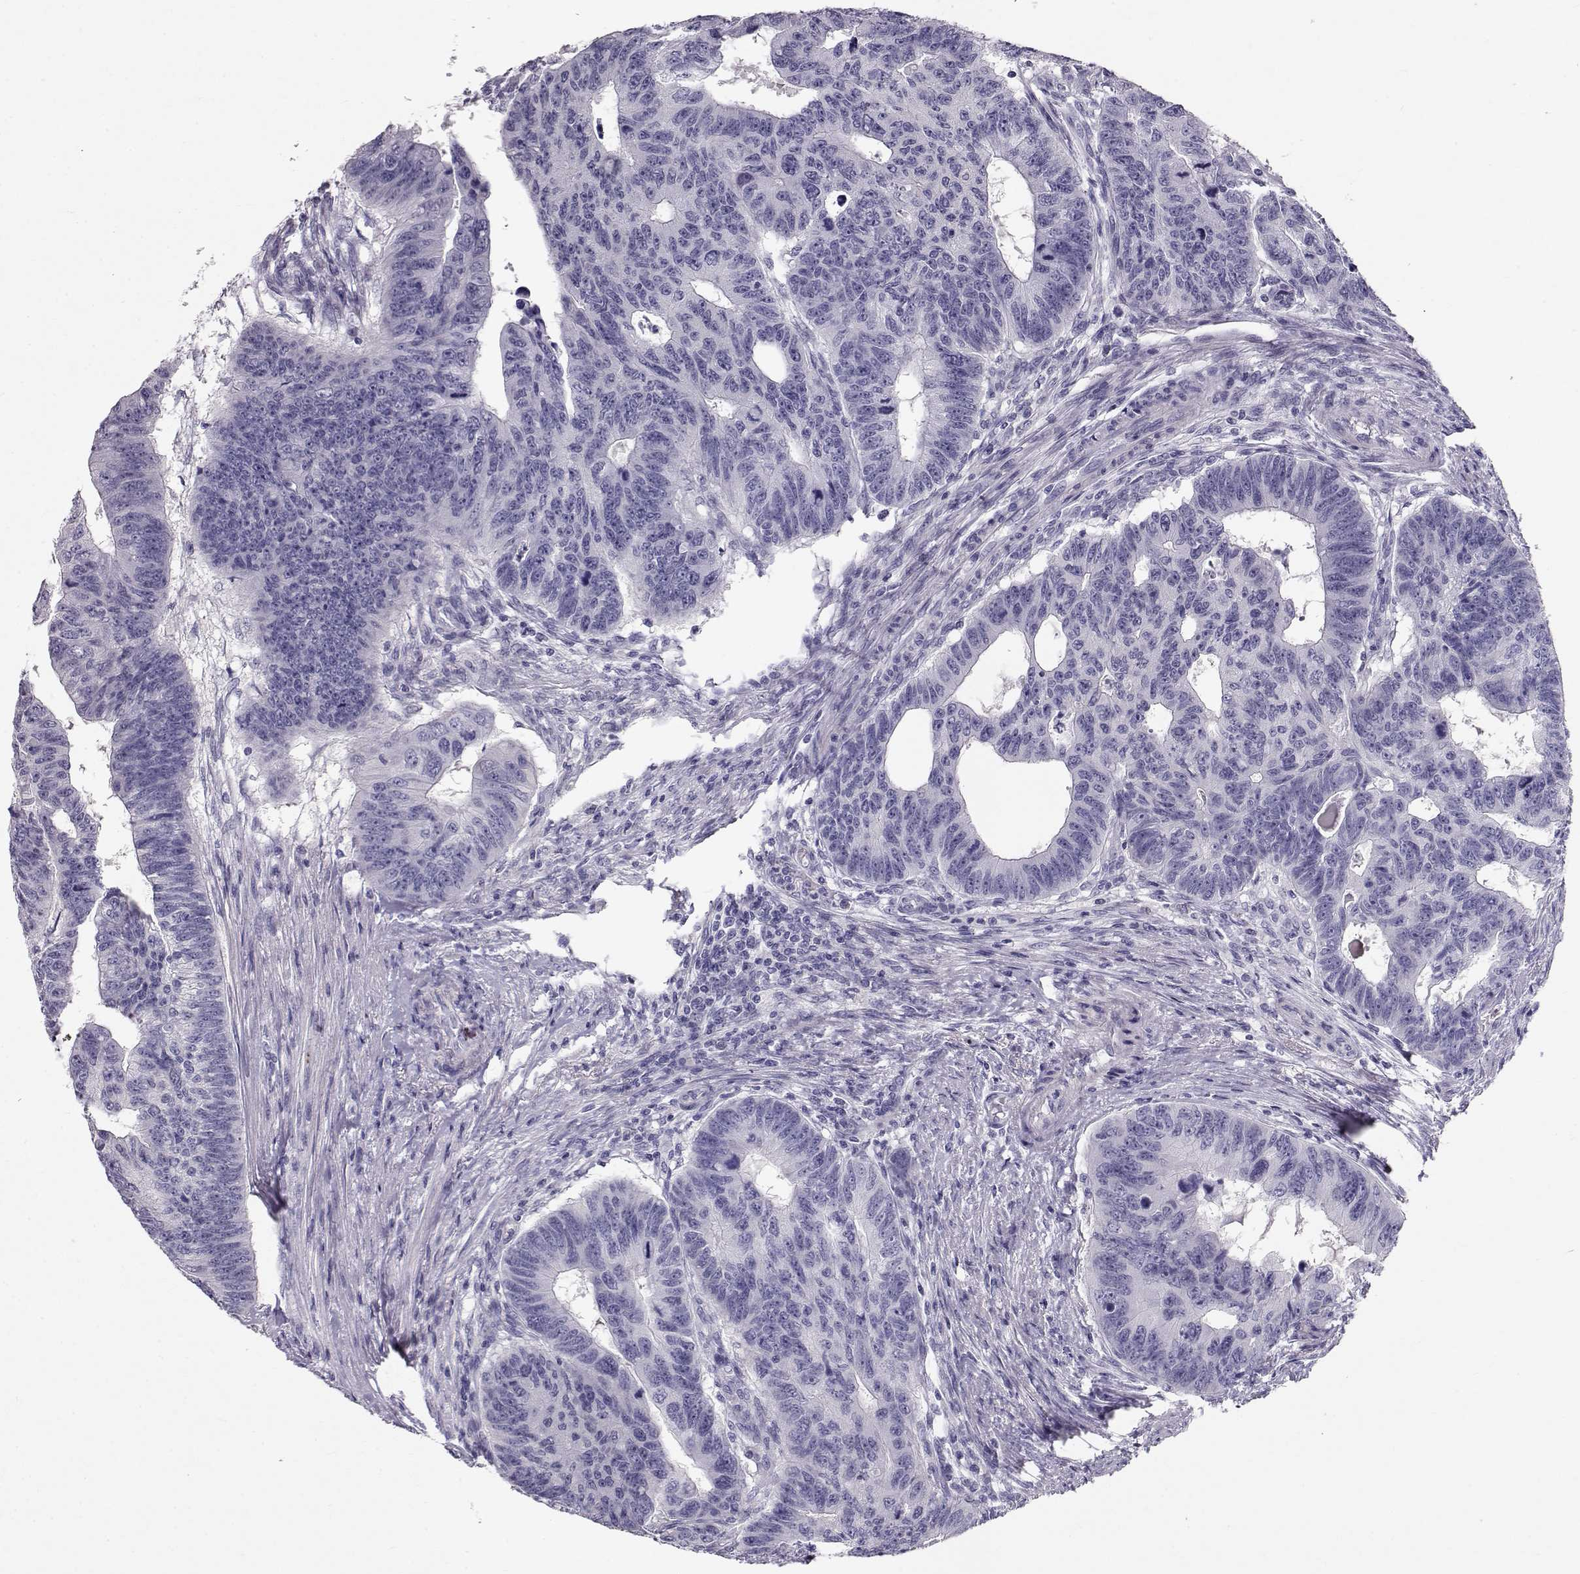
{"staining": {"intensity": "negative", "quantity": "none", "location": "none"}, "tissue": "colorectal cancer", "cell_type": "Tumor cells", "image_type": "cancer", "snomed": [{"axis": "morphology", "description": "Adenocarcinoma, NOS"}, {"axis": "topography", "description": "Rectum"}], "caption": "High magnification brightfield microscopy of colorectal adenocarcinoma stained with DAB (brown) and counterstained with hematoxylin (blue): tumor cells show no significant expression. (DAB (3,3'-diaminobenzidine) immunohistochemistry (IHC), high magnification).", "gene": "RD3", "patient": {"sex": "female", "age": 85}}